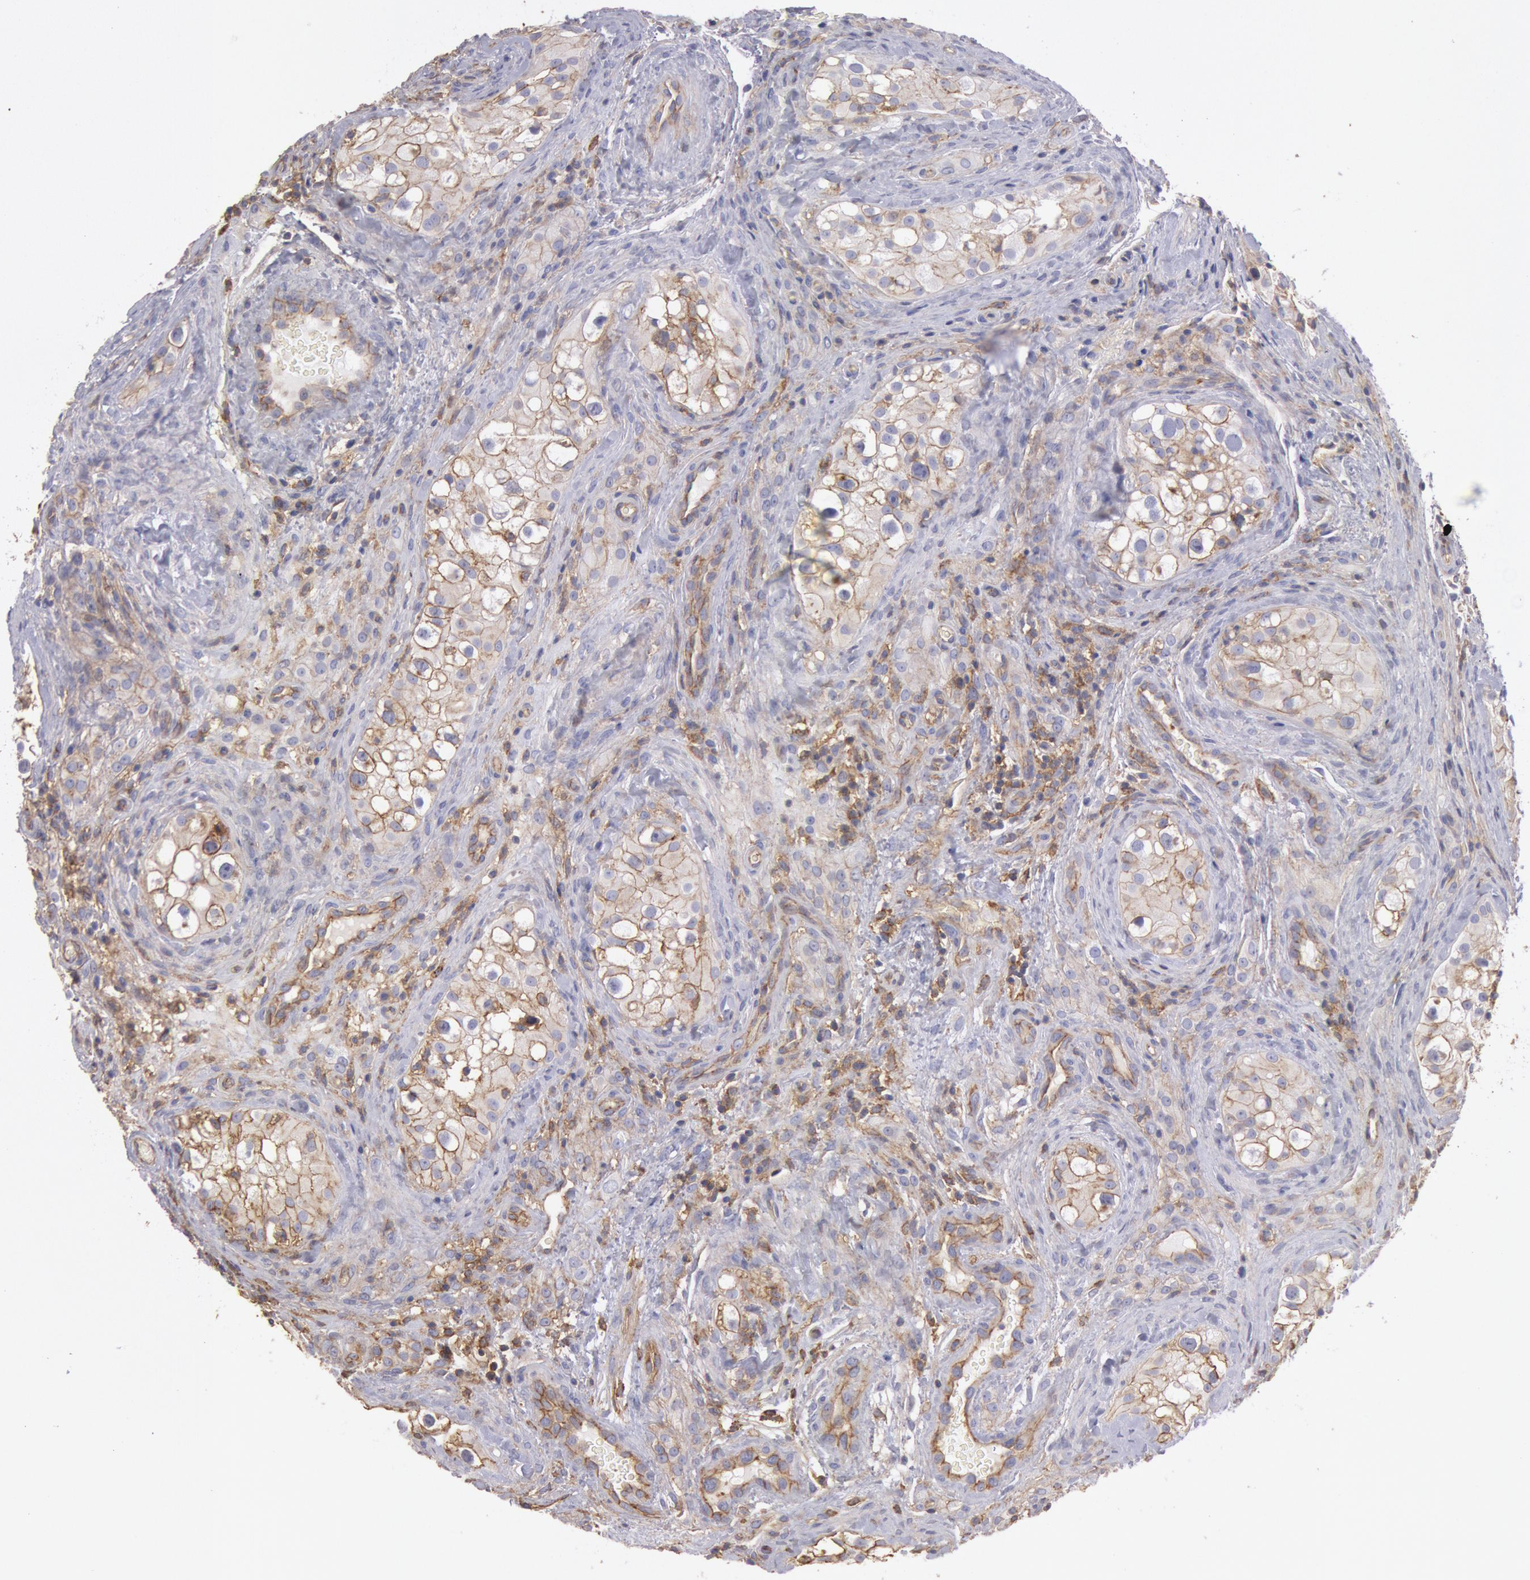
{"staining": {"intensity": "moderate", "quantity": "25%-75%", "location": "cytoplasmic/membranous"}, "tissue": "testis cancer", "cell_type": "Tumor cells", "image_type": "cancer", "snomed": [{"axis": "morphology", "description": "Carcinoma, Embryonal, NOS"}, {"axis": "topography", "description": "Testis"}], "caption": "Protein analysis of embryonal carcinoma (testis) tissue shows moderate cytoplasmic/membranous expression in approximately 25%-75% of tumor cells. The staining is performed using DAB brown chromogen to label protein expression. The nuclei are counter-stained blue using hematoxylin.", "gene": "SNAP23", "patient": {"sex": "male", "age": 31}}